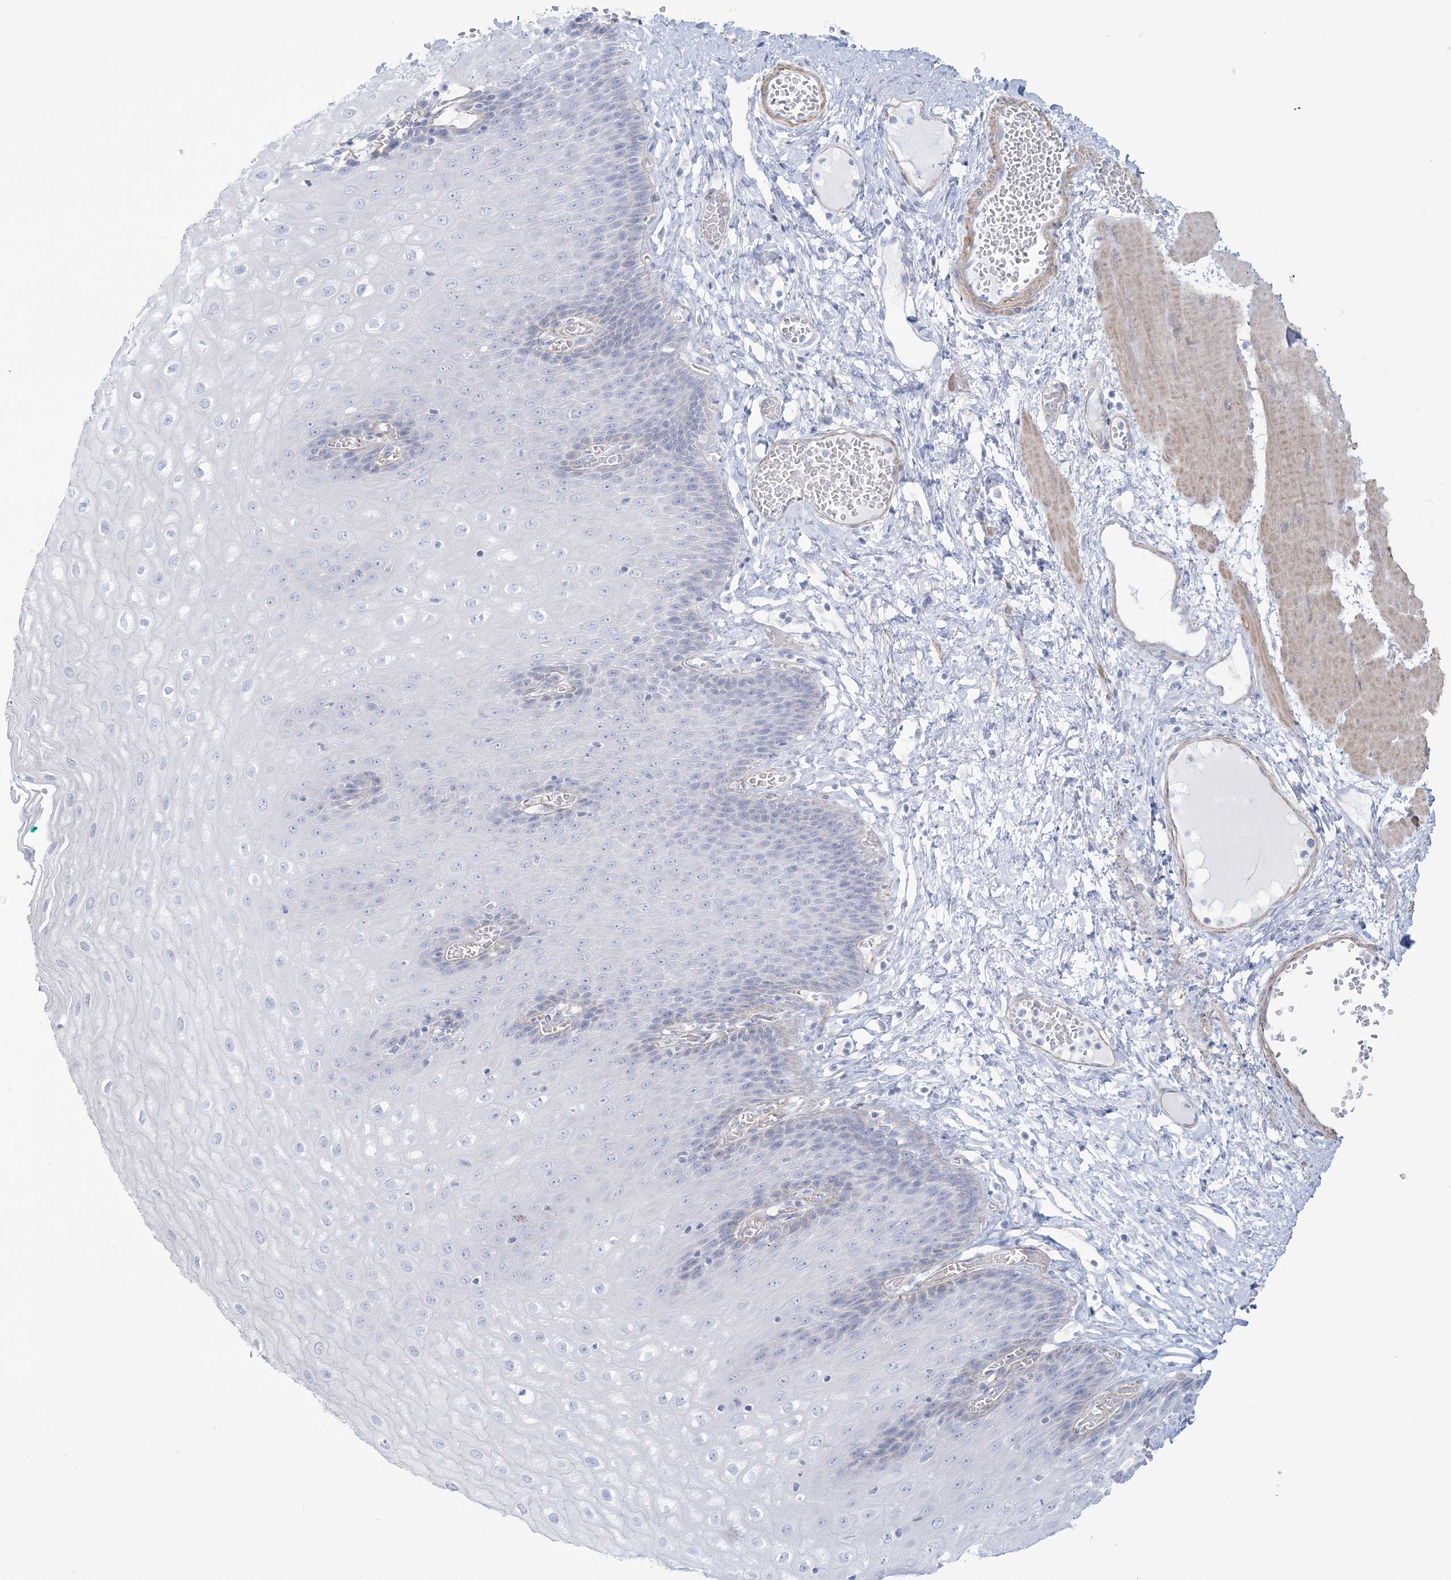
{"staining": {"intensity": "negative", "quantity": "none", "location": "none"}, "tissue": "esophagus", "cell_type": "Squamous epithelial cells", "image_type": "normal", "snomed": [{"axis": "morphology", "description": "Normal tissue, NOS"}, {"axis": "topography", "description": "Esophagus"}], "caption": "This histopathology image is of benign esophagus stained with immunohistochemistry to label a protein in brown with the nuclei are counter-stained blue. There is no expression in squamous epithelial cells.", "gene": "AGXT", "patient": {"sex": "male", "age": 60}}